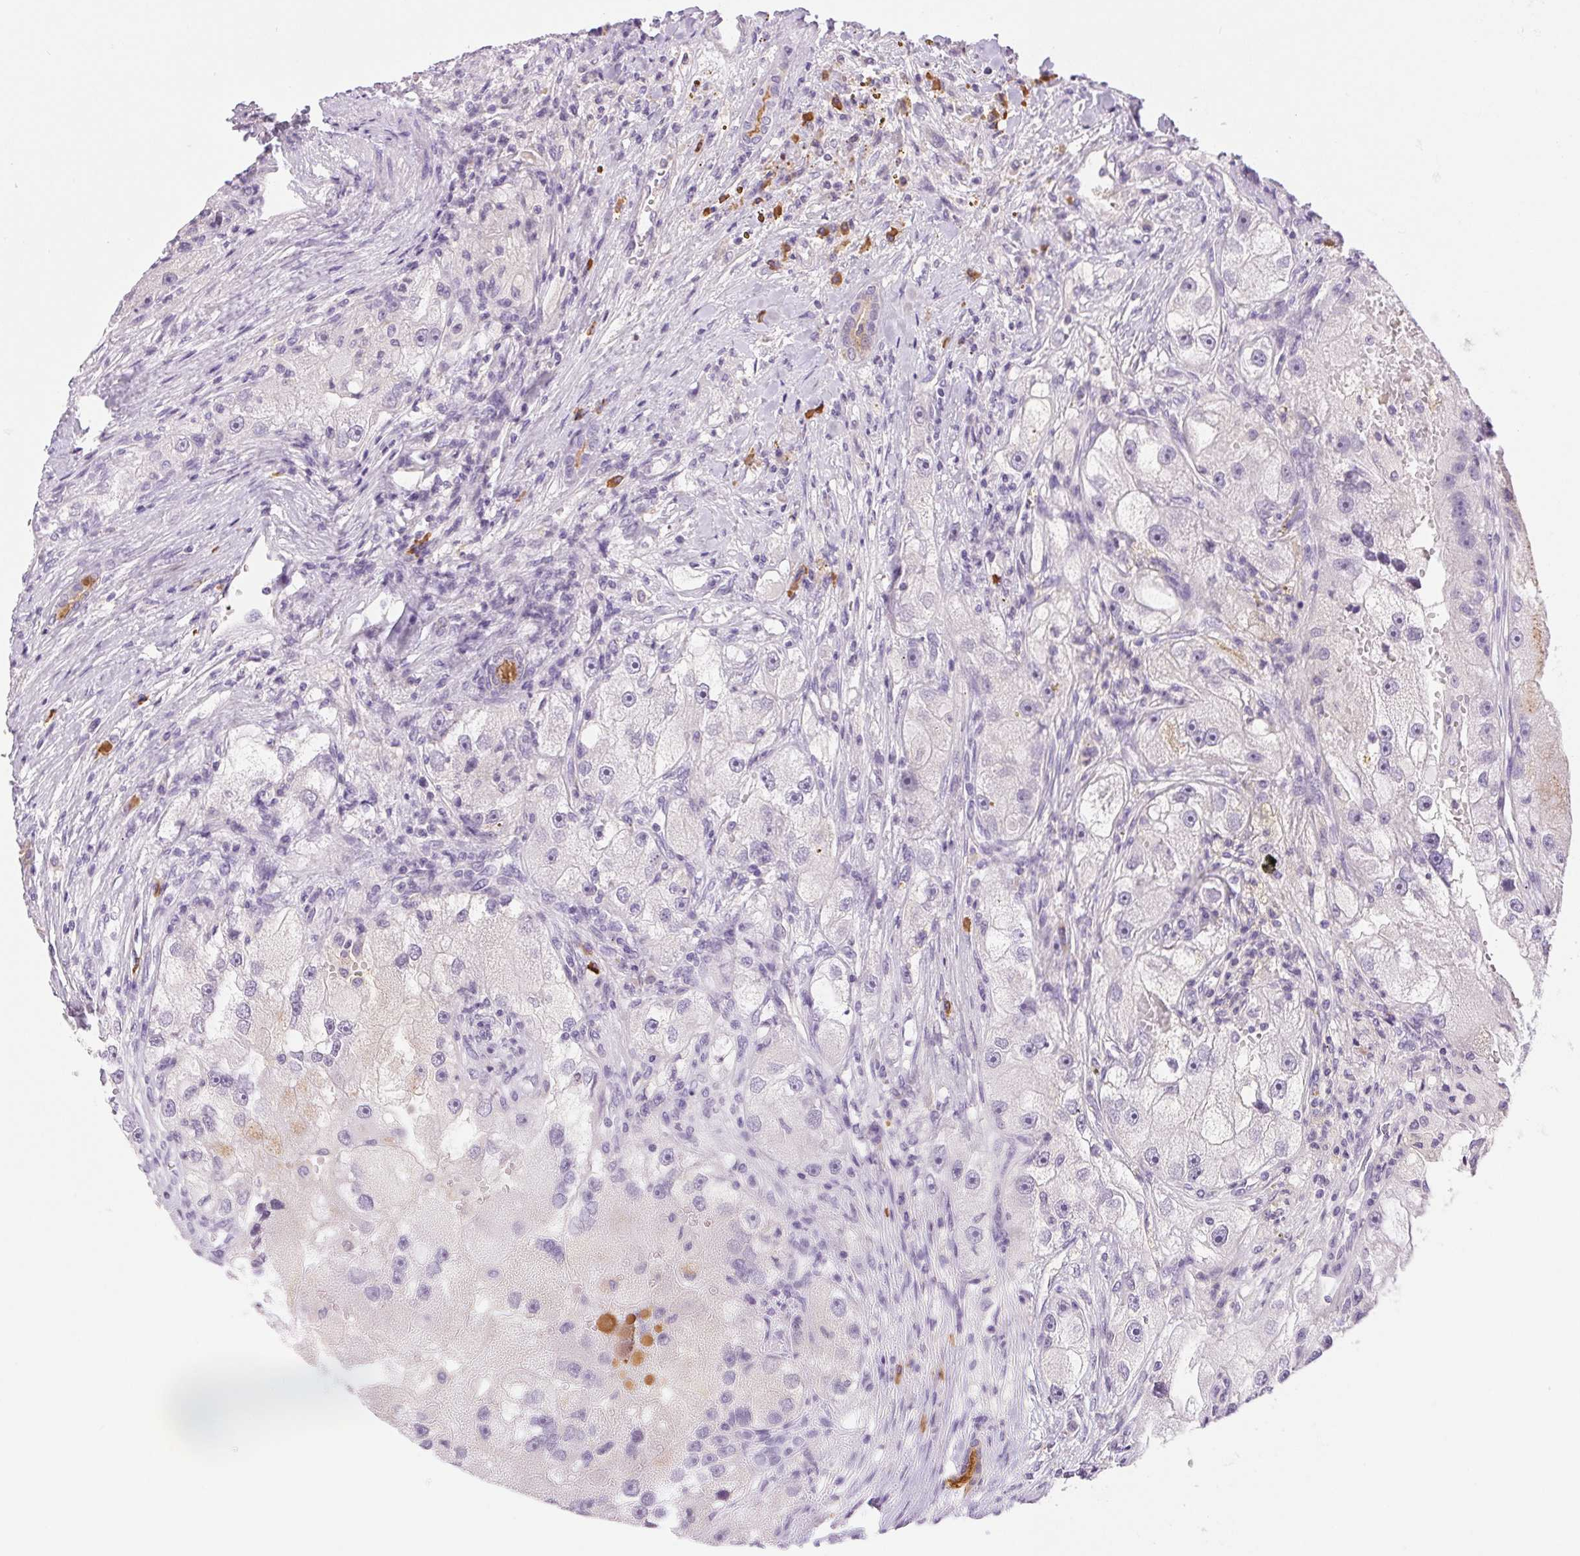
{"staining": {"intensity": "negative", "quantity": "none", "location": "none"}, "tissue": "renal cancer", "cell_type": "Tumor cells", "image_type": "cancer", "snomed": [{"axis": "morphology", "description": "Adenocarcinoma, NOS"}, {"axis": "topography", "description": "Kidney"}], "caption": "Immunohistochemistry (IHC) histopathology image of human adenocarcinoma (renal) stained for a protein (brown), which displays no staining in tumor cells. (DAB IHC with hematoxylin counter stain).", "gene": "IFIT1B", "patient": {"sex": "male", "age": 63}}